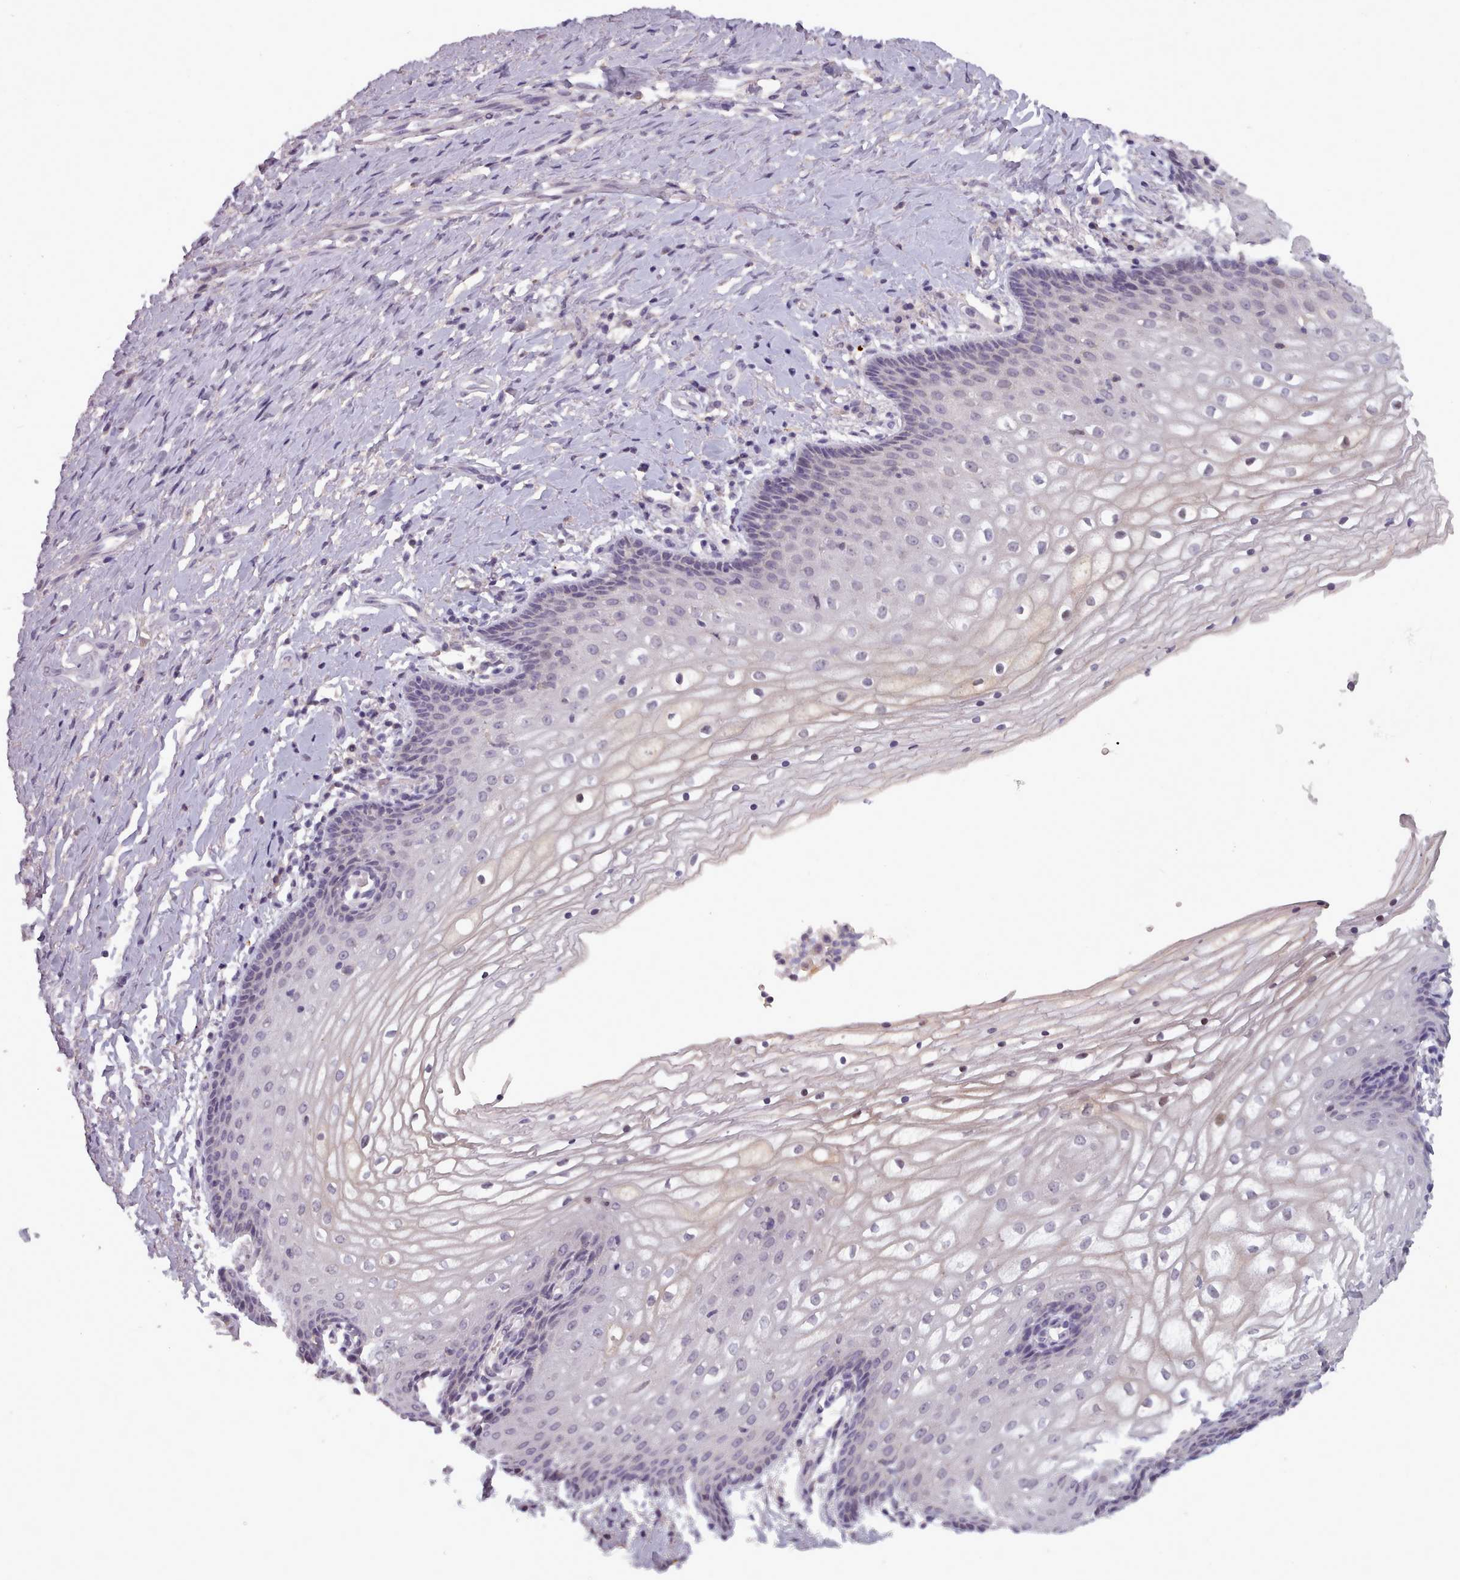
{"staining": {"intensity": "negative", "quantity": "none", "location": "none"}, "tissue": "vagina", "cell_type": "Squamous epithelial cells", "image_type": "normal", "snomed": [{"axis": "morphology", "description": "Normal tissue, NOS"}, {"axis": "topography", "description": "Vagina"}], "caption": "High magnification brightfield microscopy of benign vagina stained with DAB (brown) and counterstained with hematoxylin (blue): squamous epithelial cells show no significant expression.", "gene": "PBX4", "patient": {"sex": "female", "age": 60}}